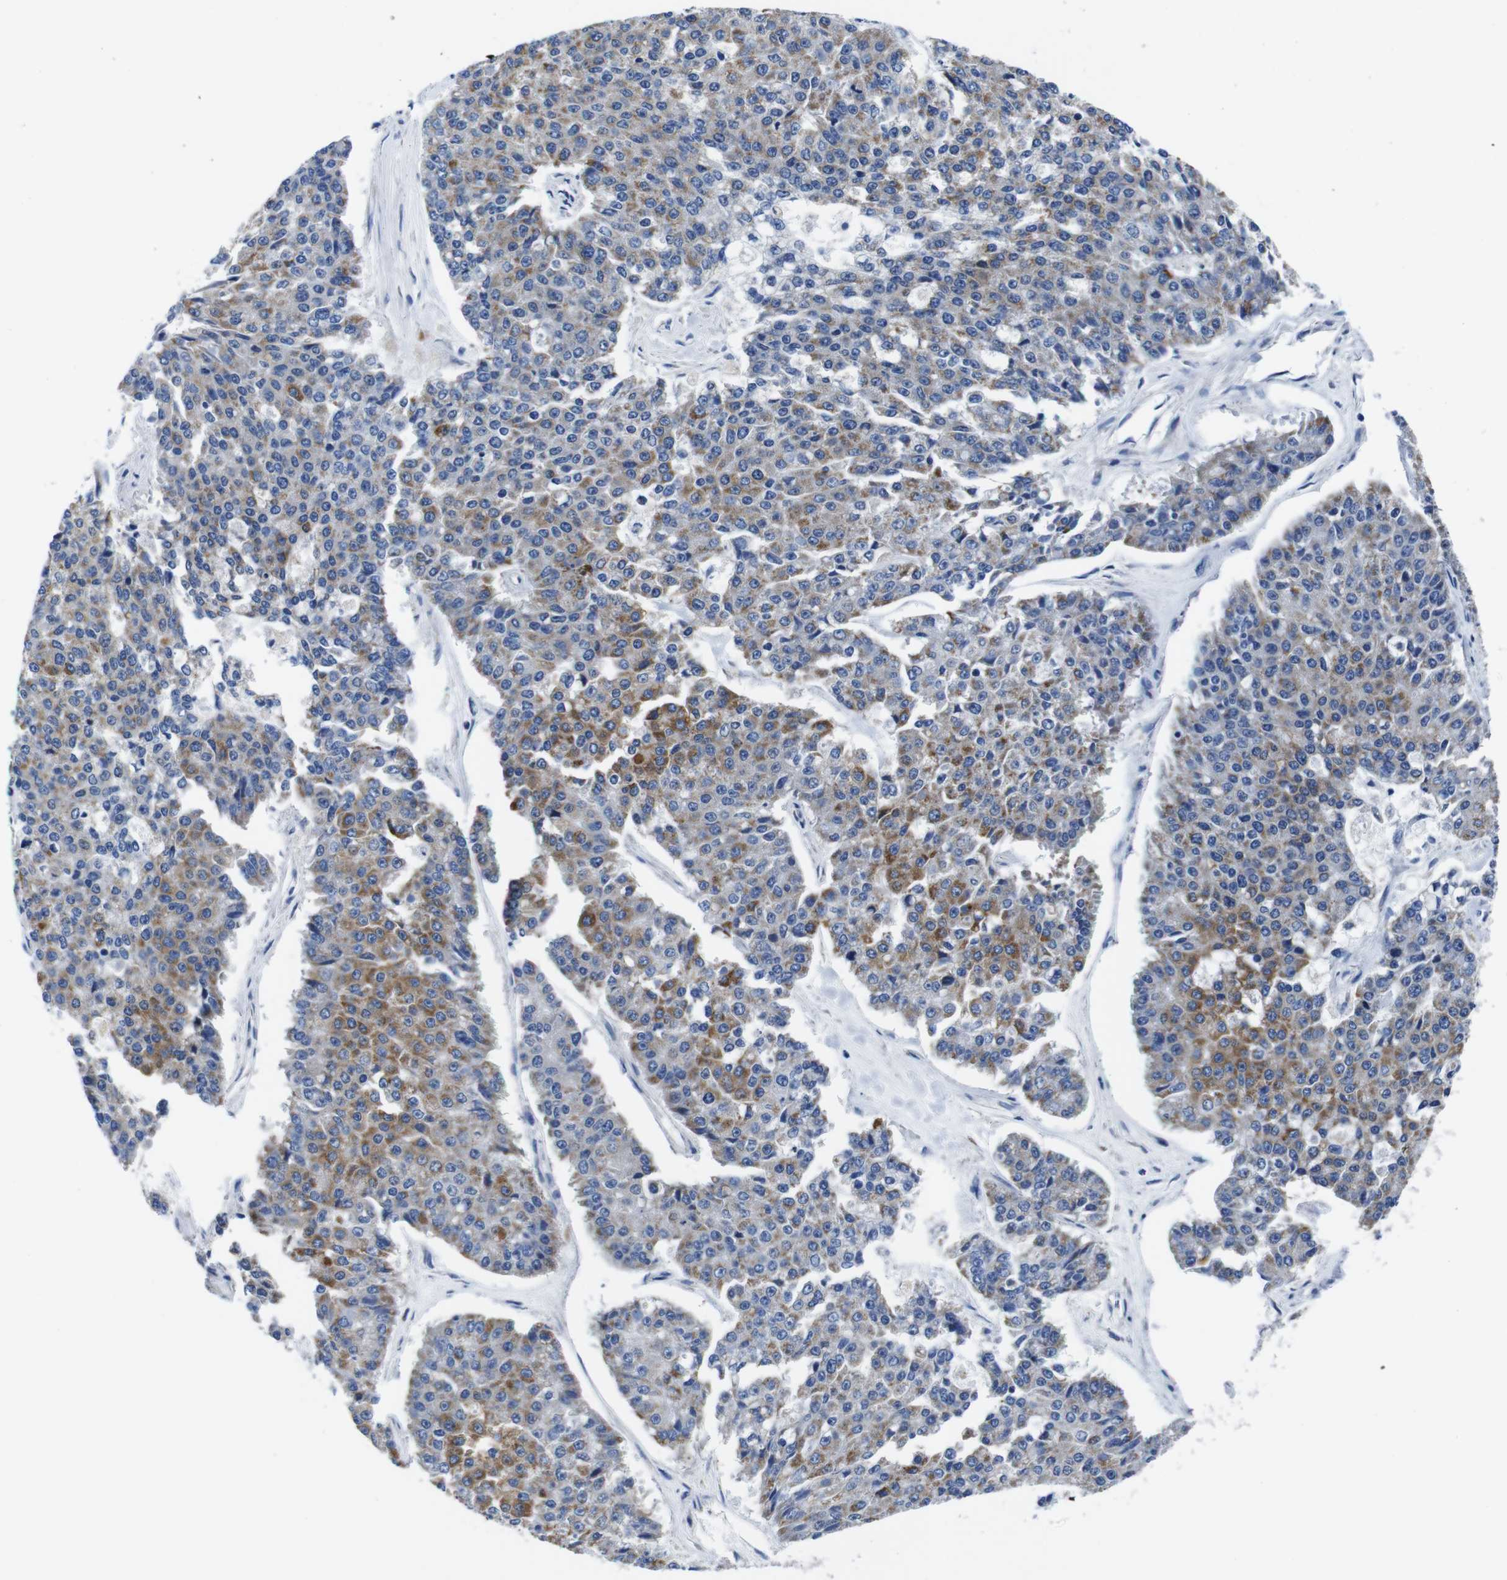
{"staining": {"intensity": "moderate", "quantity": "25%-75%", "location": "cytoplasmic/membranous"}, "tissue": "pancreatic cancer", "cell_type": "Tumor cells", "image_type": "cancer", "snomed": [{"axis": "morphology", "description": "Adenocarcinoma, NOS"}, {"axis": "topography", "description": "Pancreas"}], "caption": "An immunohistochemistry photomicrograph of tumor tissue is shown. Protein staining in brown labels moderate cytoplasmic/membranous positivity in pancreatic cancer within tumor cells.", "gene": "SNX19", "patient": {"sex": "male", "age": 50}}